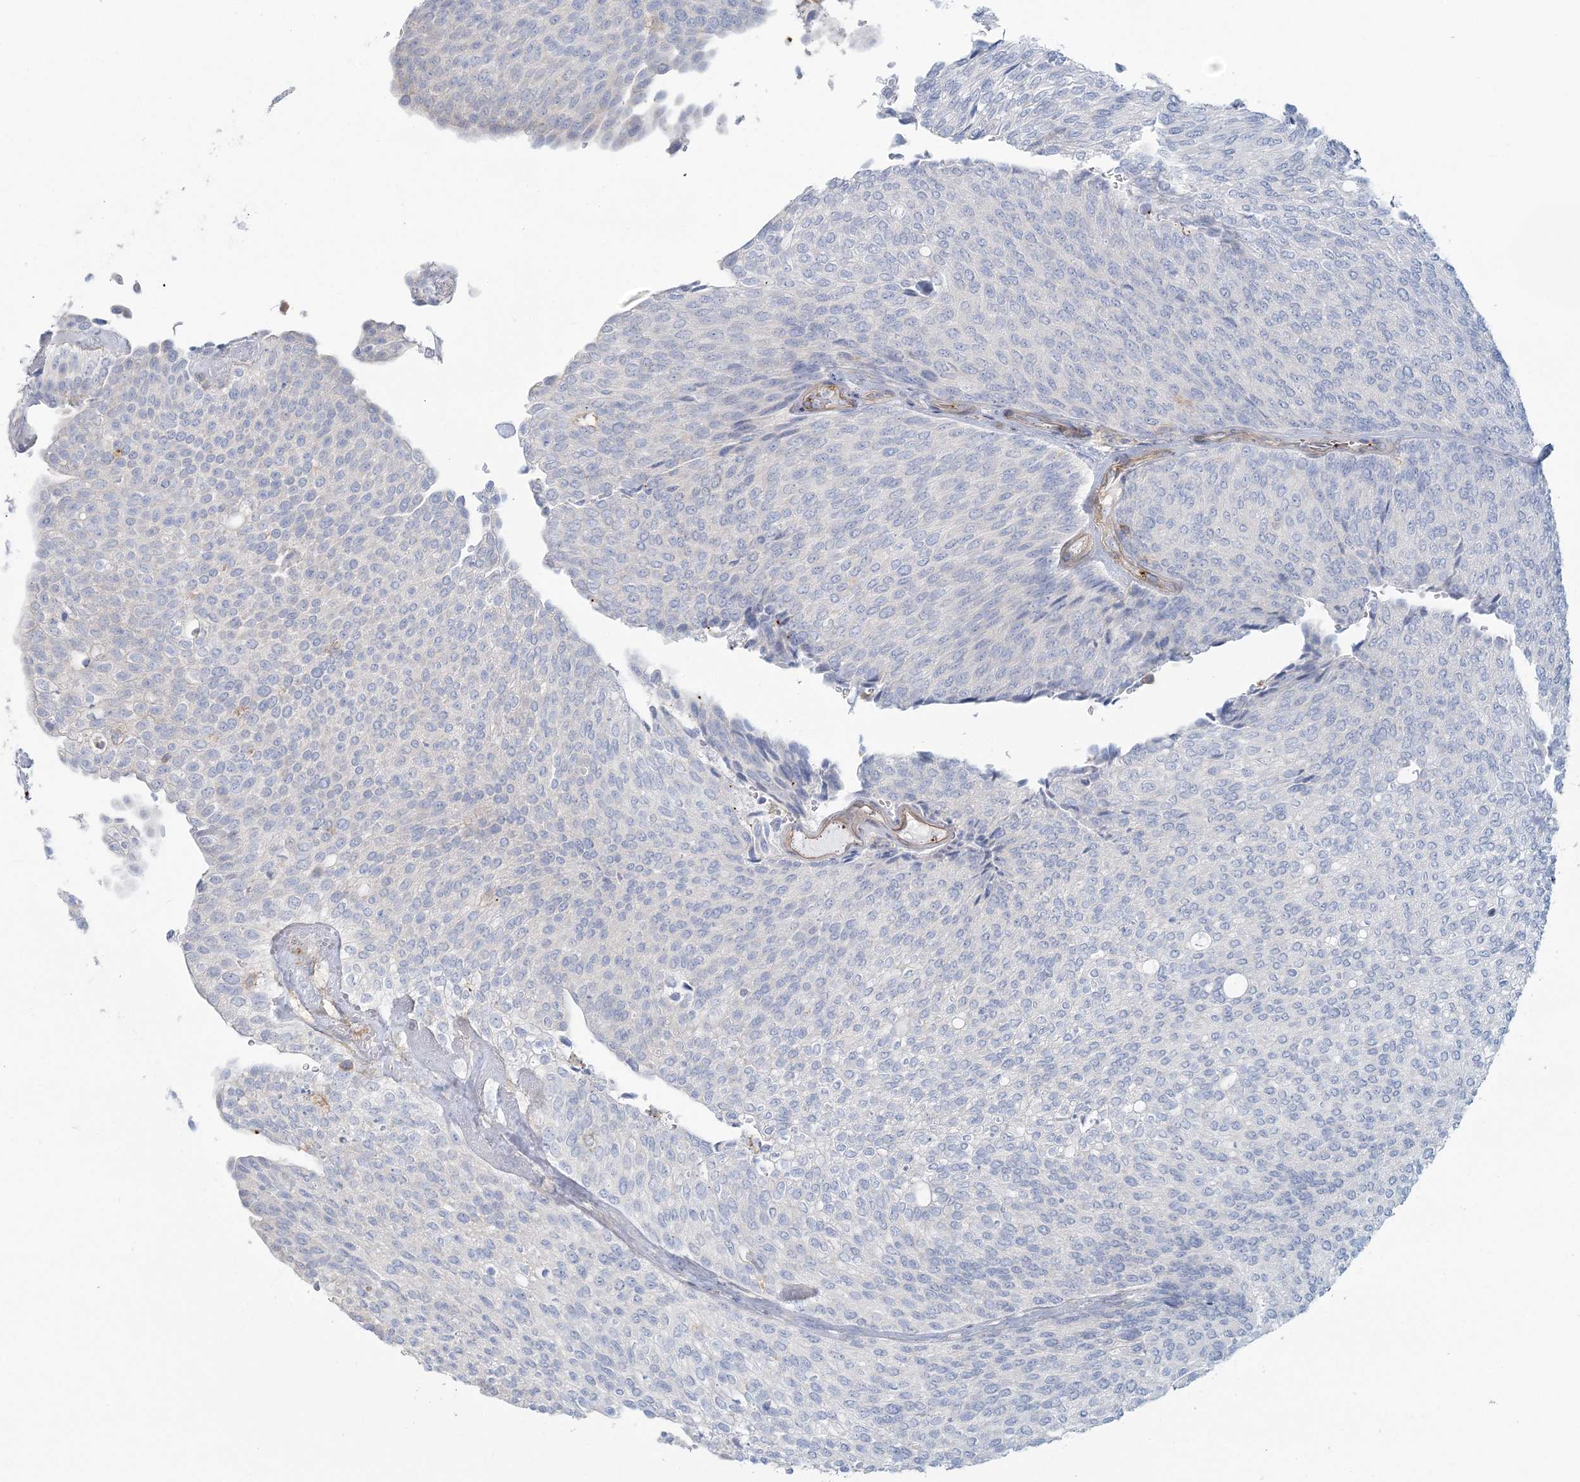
{"staining": {"intensity": "negative", "quantity": "none", "location": "none"}, "tissue": "urothelial cancer", "cell_type": "Tumor cells", "image_type": "cancer", "snomed": [{"axis": "morphology", "description": "Urothelial carcinoma, Low grade"}, {"axis": "topography", "description": "Urinary bladder"}], "caption": "This histopathology image is of urothelial cancer stained with immunohistochemistry (IHC) to label a protein in brown with the nuclei are counter-stained blue. There is no expression in tumor cells.", "gene": "CUEDC2", "patient": {"sex": "female", "age": 79}}